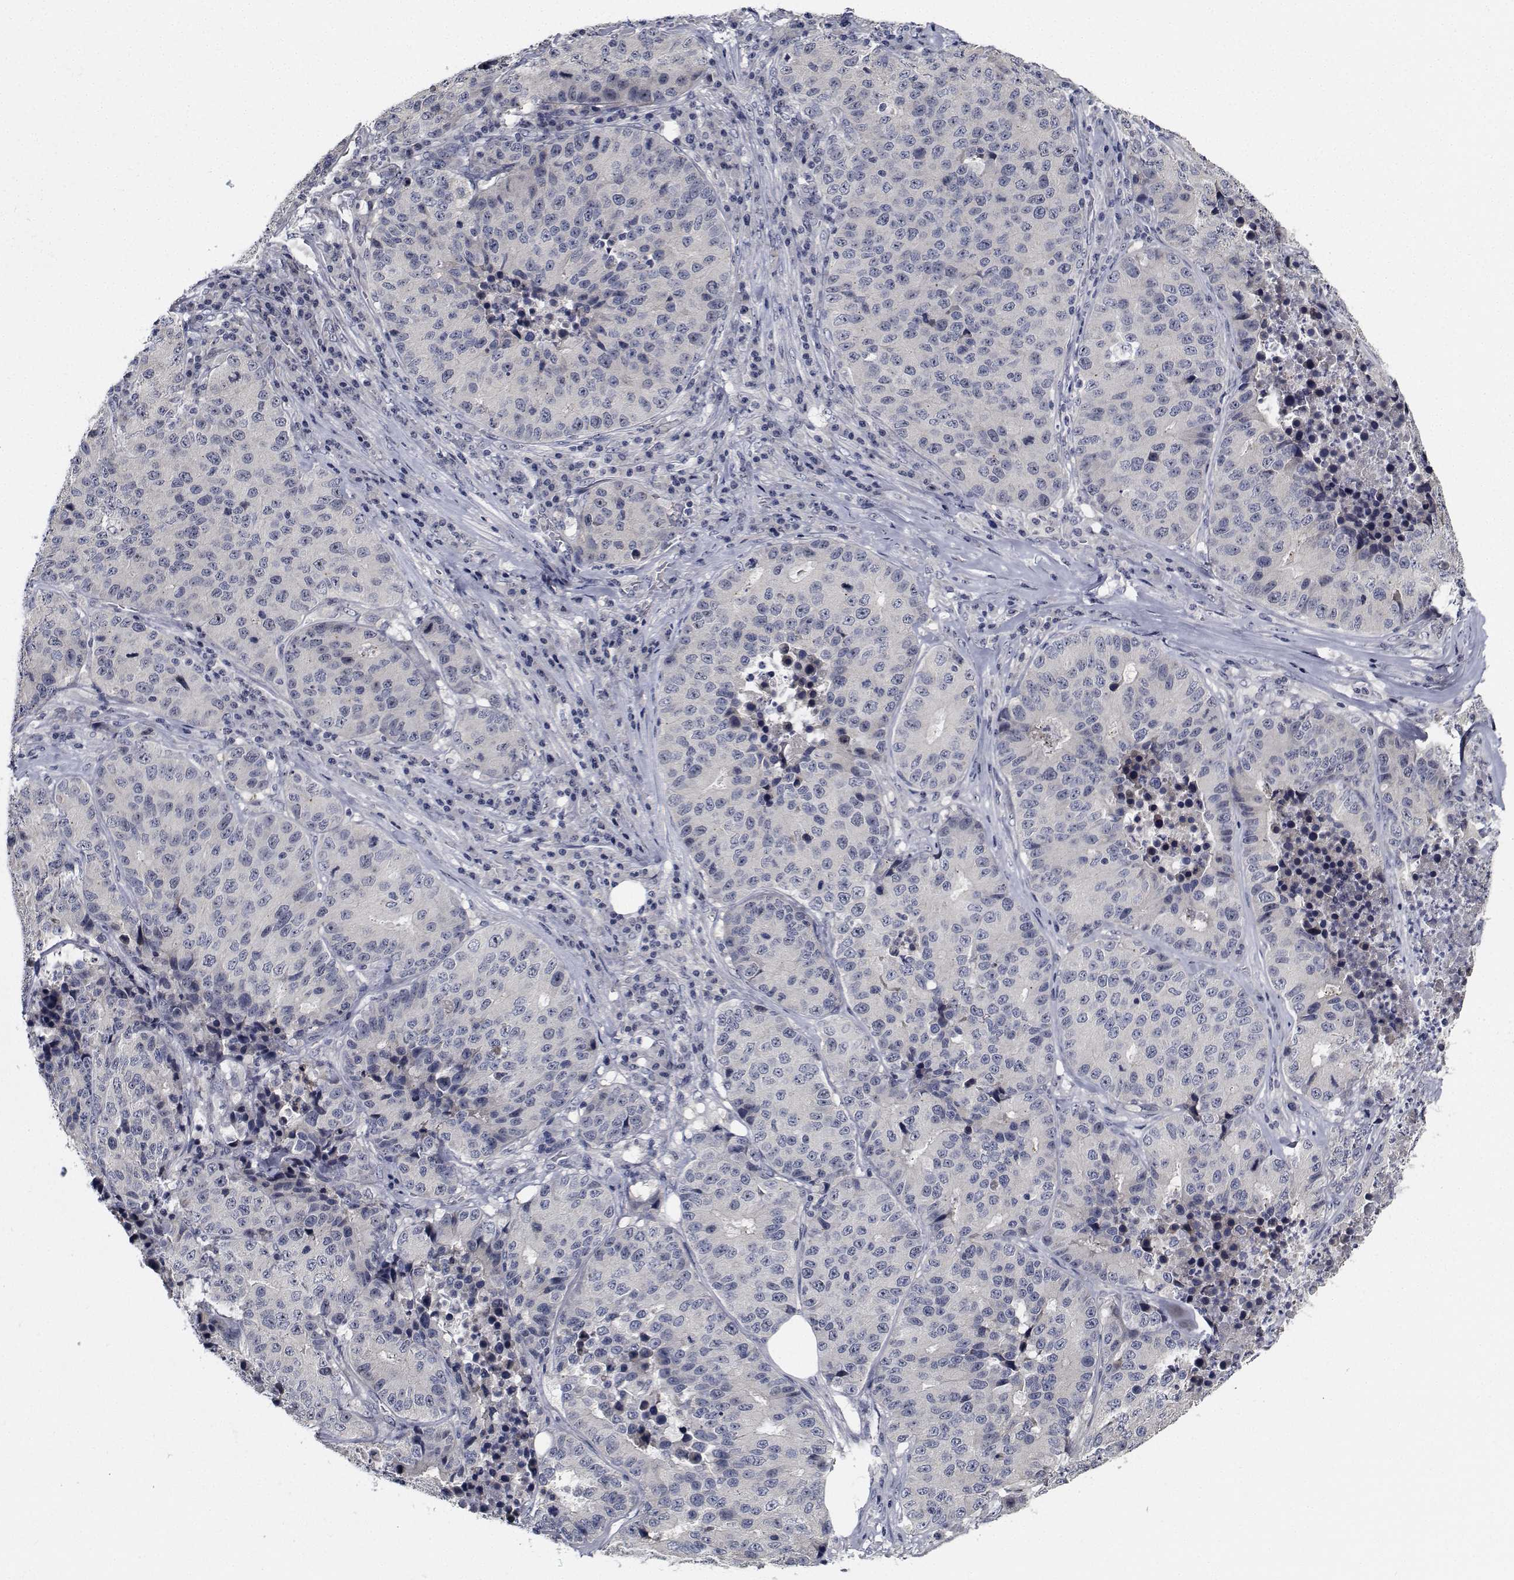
{"staining": {"intensity": "negative", "quantity": "none", "location": "none"}, "tissue": "stomach cancer", "cell_type": "Tumor cells", "image_type": "cancer", "snomed": [{"axis": "morphology", "description": "Adenocarcinoma, NOS"}, {"axis": "topography", "description": "Stomach"}], "caption": "Tumor cells show no significant protein staining in stomach cancer (adenocarcinoma). (DAB immunohistochemistry with hematoxylin counter stain).", "gene": "NVL", "patient": {"sex": "male", "age": 71}}